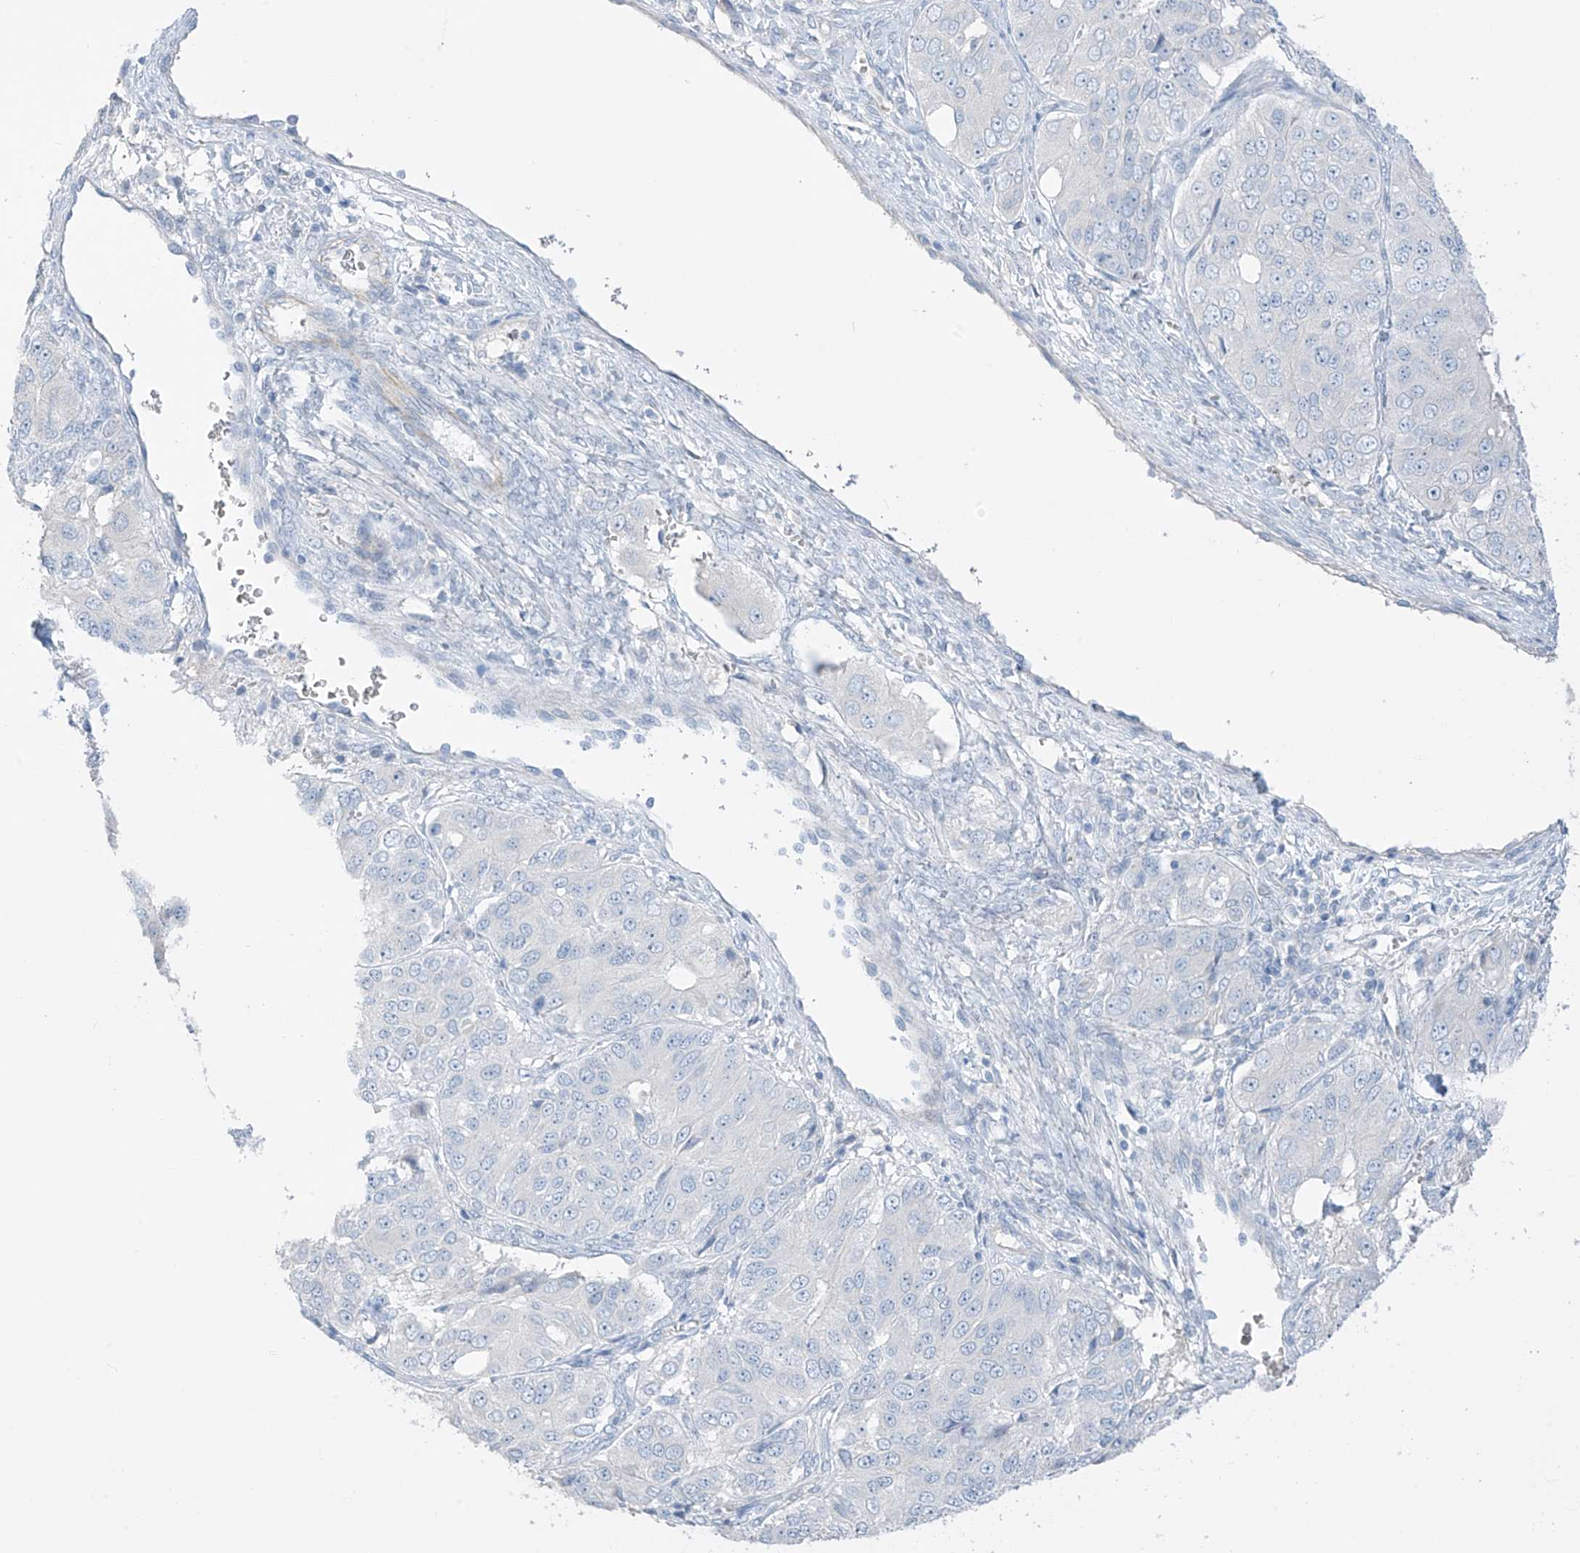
{"staining": {"intensity": "negative", "quantity": "none", "location": "none"}, "tissue": "ovarian cancer", "cell_type": "Tumor cells", "image_type": "cancer", "snomed": [{"axis": "morphology", "description": "Carcinoma, endometroid"}, {"axis": "topography", "description": "Ovary"}], "caption": "The micrograph reveals no significant positivity in tumor cells of endometroid carcinoma (ovarian). (DAB immunohistochemistry, high magnification).", "gene": "ASPRV1", "patient": {"sex": "female", "age": 51}}